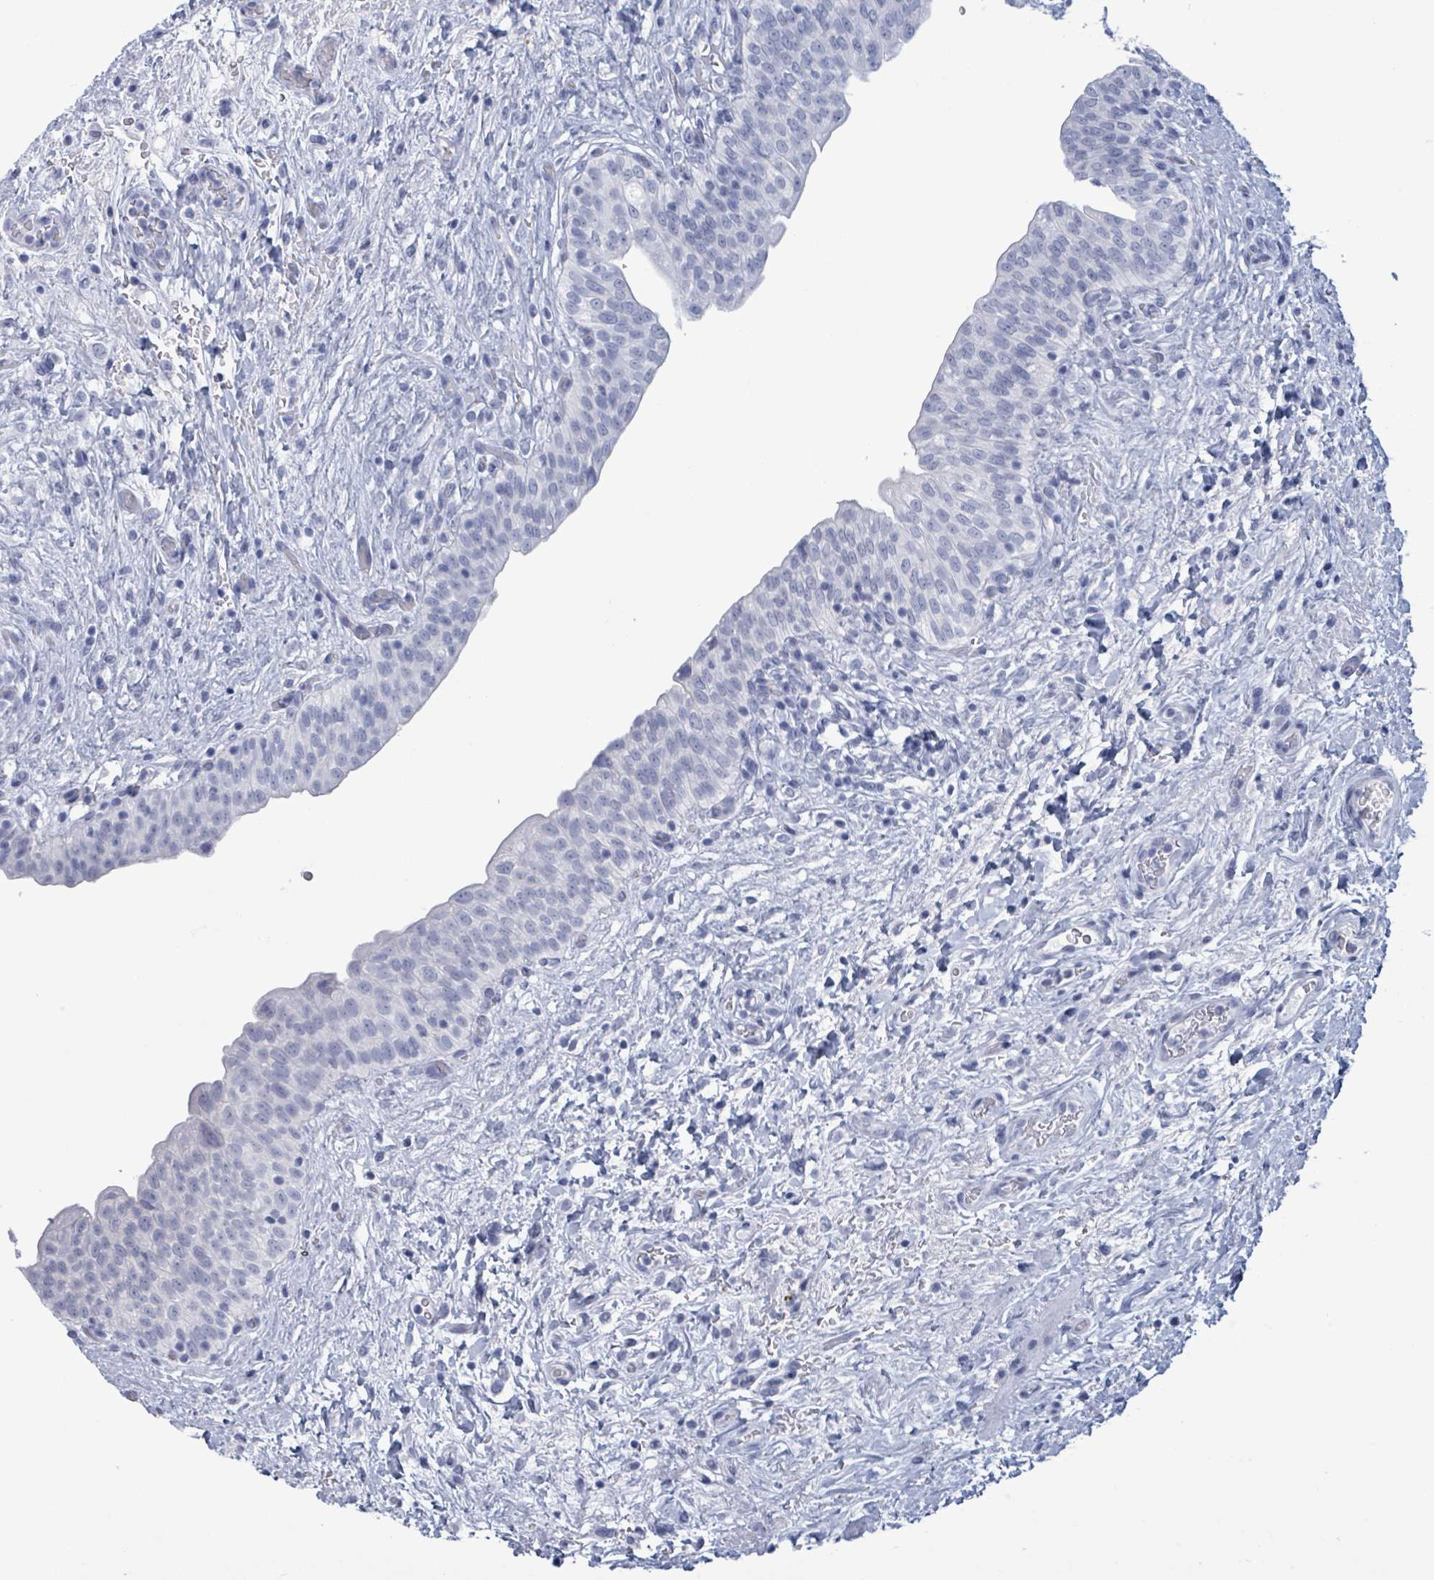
{"staining": {"intensity": "negative", "quantity": "none", "location": "none"}, "tissue": "urinary bladder", "cell_type": "Urothelial cells", "image_type": "normal", "snomed": [{"axis": "morphology", "description": "Normal tissue, NOS"}, {"axis": "topography", "description": "Urinary bladder"}], "caption": "High power microscopy histopathology image of an immunohistochemistry image of normal urinary bladder, revealing no significant expression in urothelial cells. The staining was performed using DAB (3,3'-diaminobenzidine) to visualize the protein expression in brown, while the nuclei were stained in blue with hematoxylin (Magnification: 20x).", "gene": "NKX2", "patient": {"sex": "male", "age": 69}}